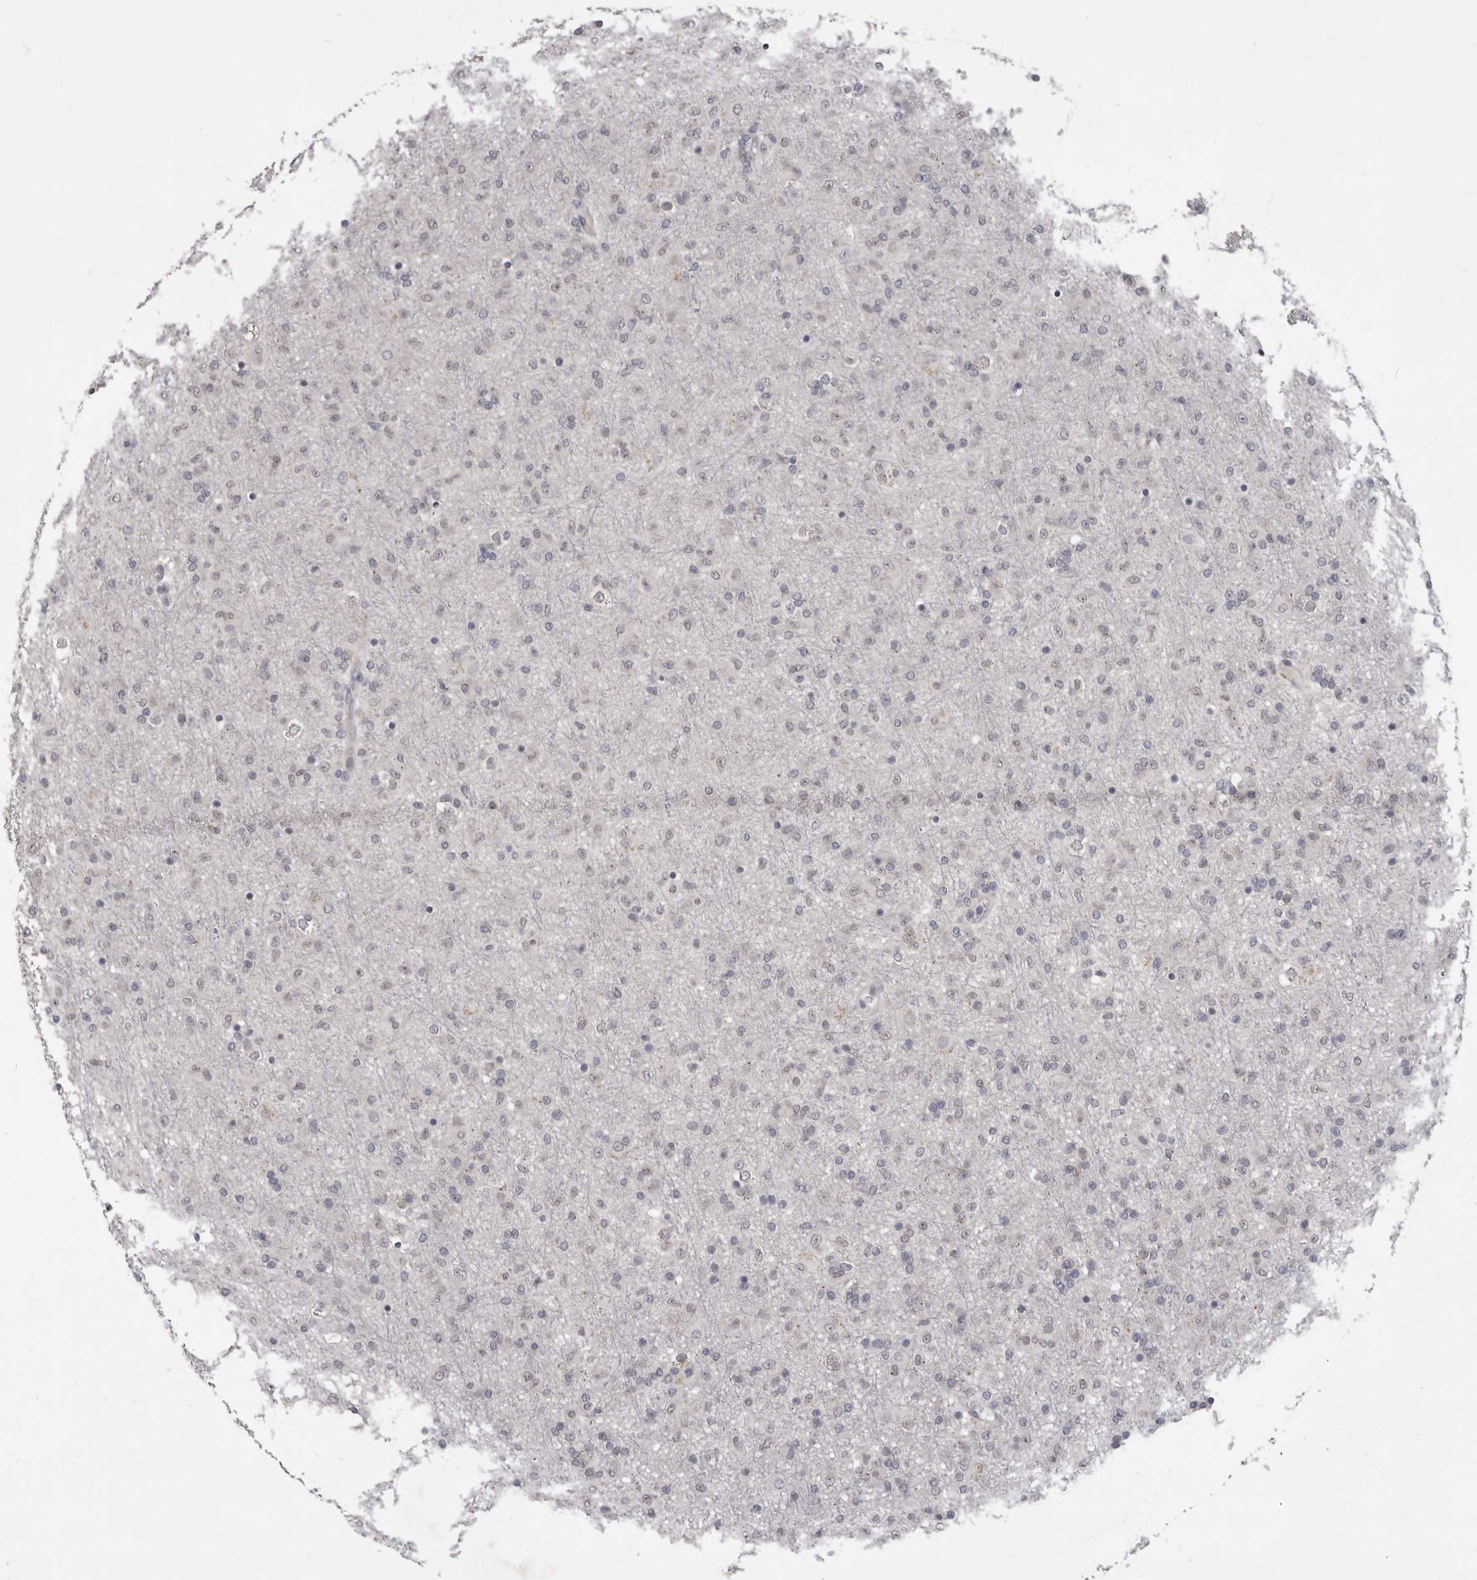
{"staining": {"intensity": "negative", "quantity": "none", "location": "none"}, "tissue": "glioma", "cell_type": "Tumor cells", "image_type": "cancer", "snomed": [{"axis": "morphology", "description": "Glioma, malignant, Low grade"}, {"axis": "topography", "description": "Brain"}], "caption": "Immunohistochemistry of human glioma displays no expression in tumor cells. (DAB (3,3'-diaminobenzidine) immunohistochemistry (IHC), high magnification).", "gene": "SULT1E1", "patient": {"sex": "male", "age": 65}}